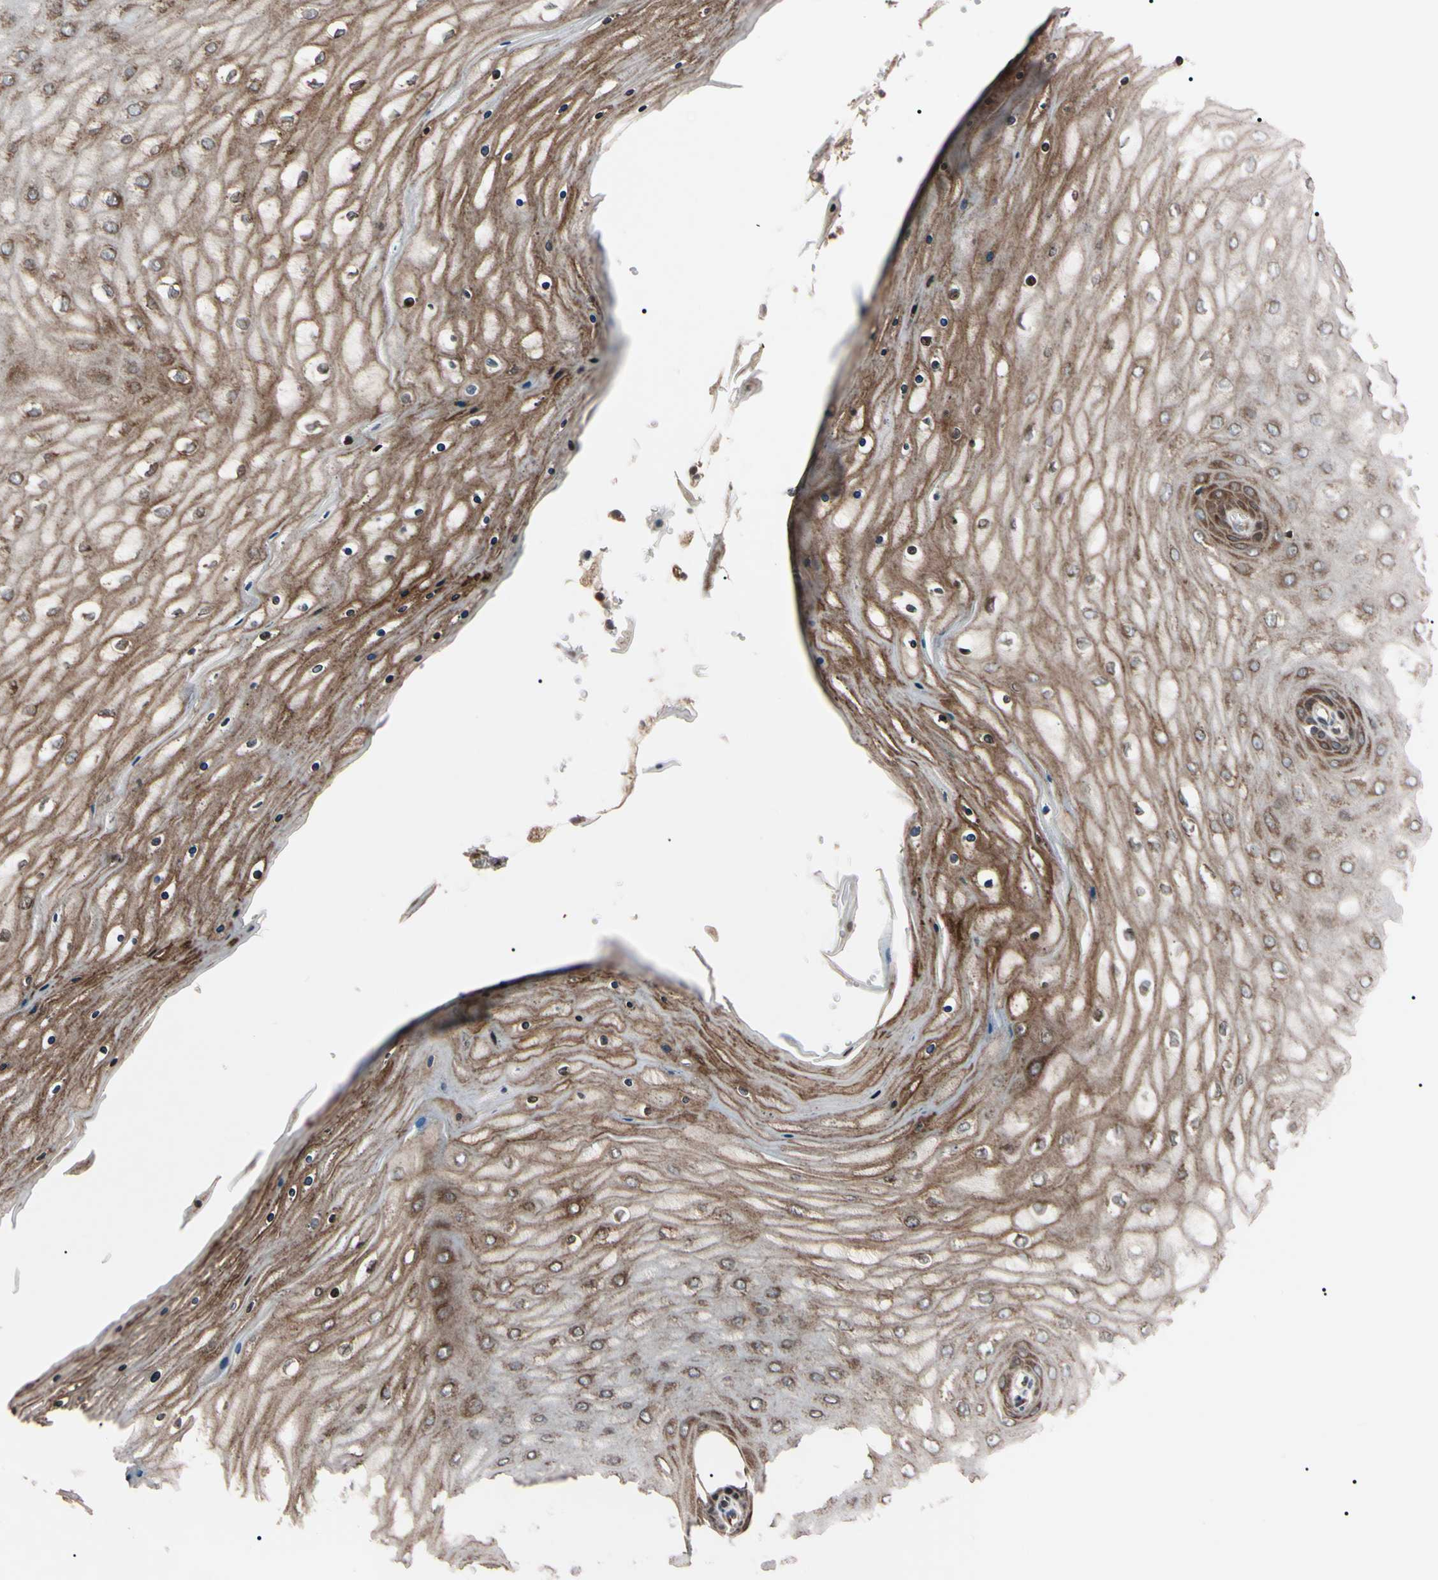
{"staining": {"intensity": "strong", "quantity": ">75%", "location": "cytoplasmic/membranous"}, "tissue": "cervix", "cell_type": "Glandular cells", "image_type": "normal", "snomed": [{"axis": "morphology", "description": "Normal tissue, NOS"}, {"axis": "topography", "description": "Cervix"}], "caption": "Glandular cells show high levels of strong cytoplasmic/membranous expression in about >75% of cells in unremarkable cervix.", "gene": "GUCY1B1", "patient": {"sex": "female", "age": 55}}